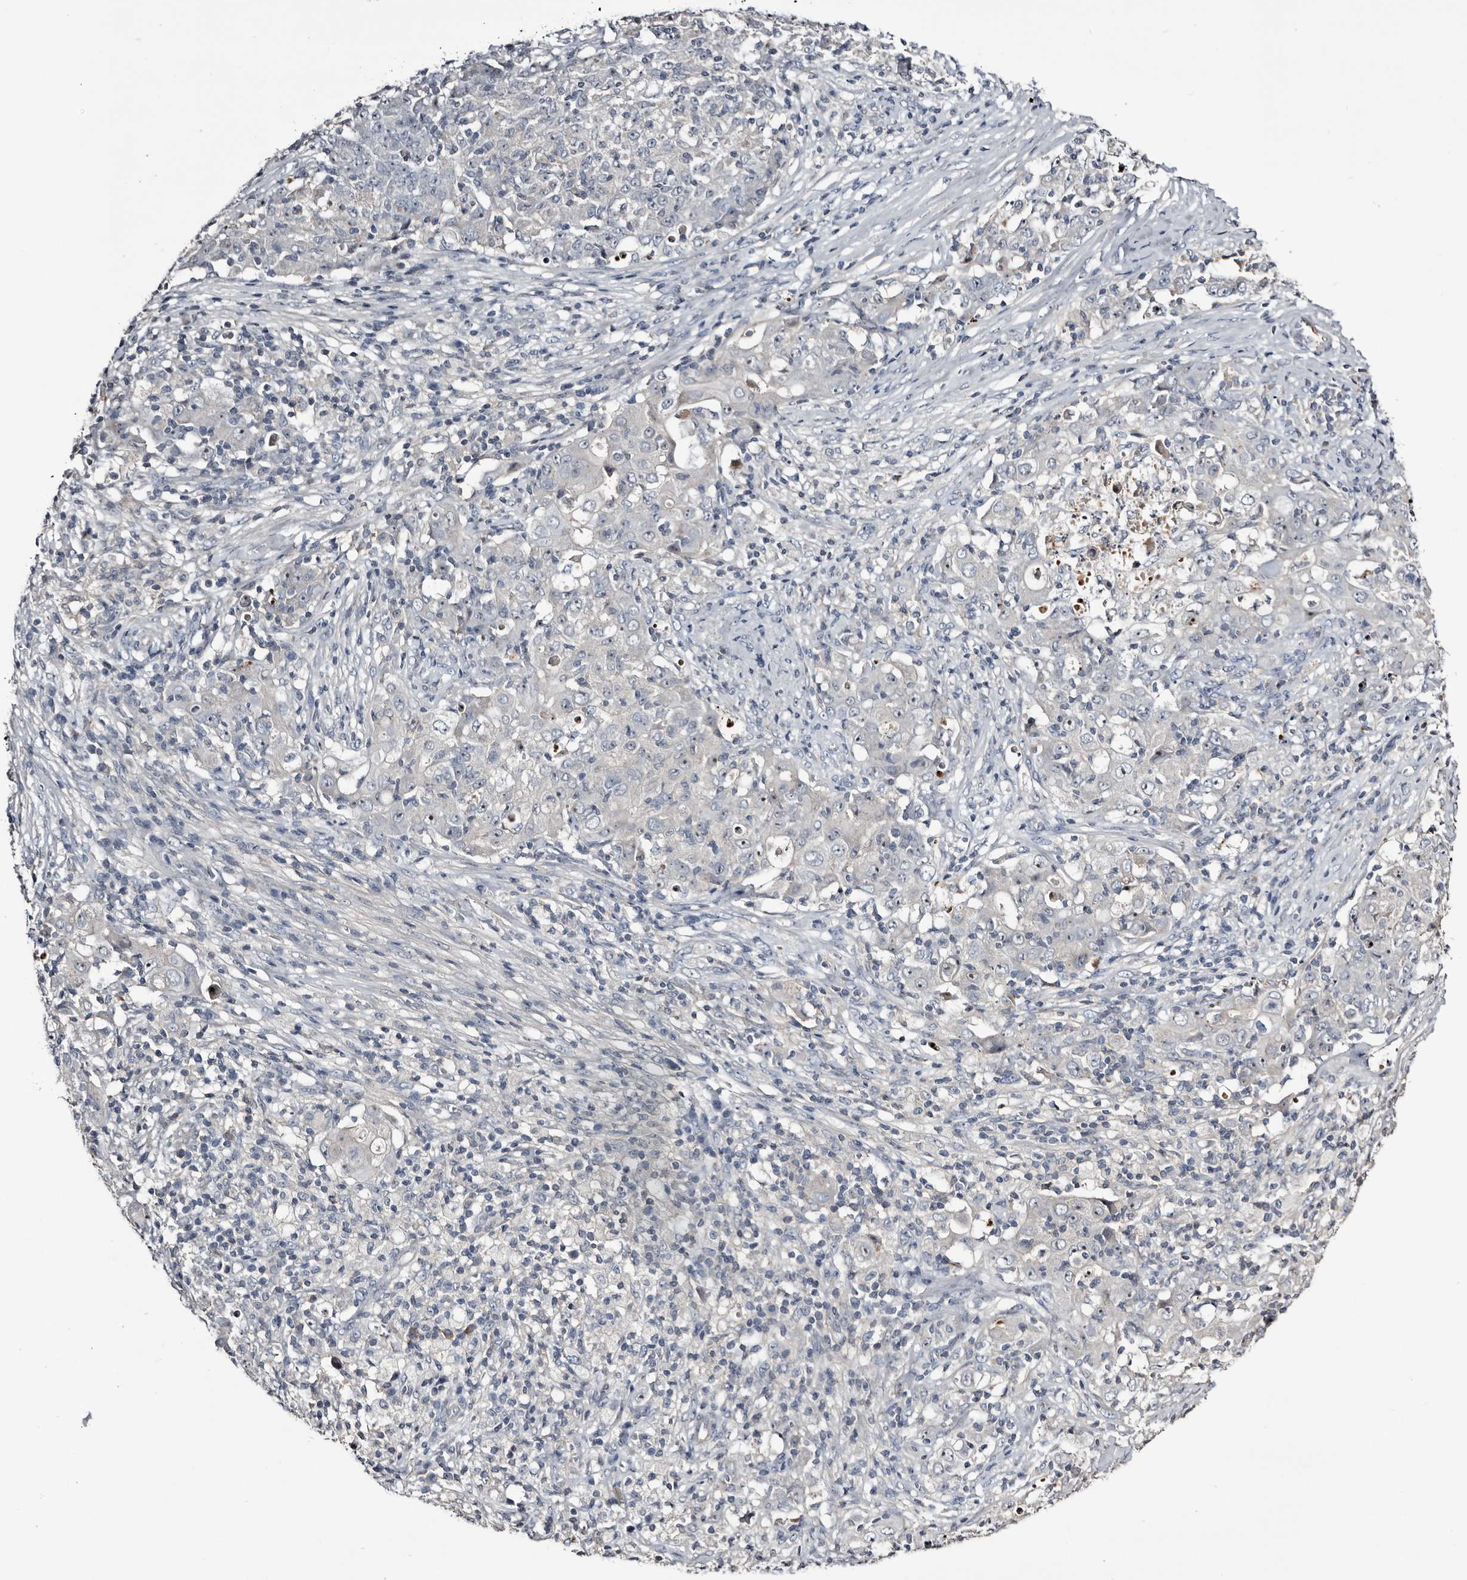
{"staining": {"intensity": "negative", "quantity": "none", "location": "none"}, "tissue": "ovarian cancer", "cell_type": "Tumor cells", "image_type": "cancer", "snomed": [{"axis": "morphology", "description": "Carcinoma, endometroid"}, {"axis": "topography", "description": "Ovary"}], "caption": "DAB immunohistochemical staining of human endometroid carcinoma (ovarian) exhibits no significant expression in tumor cells. The staining is performed using DAB (3,3'-diaminobenzidine) brown chromogen with nuclei counter-stained in using hematoxylin.", "gene": "TTC39A", "patient": {"sex": "female", "age": 42}}